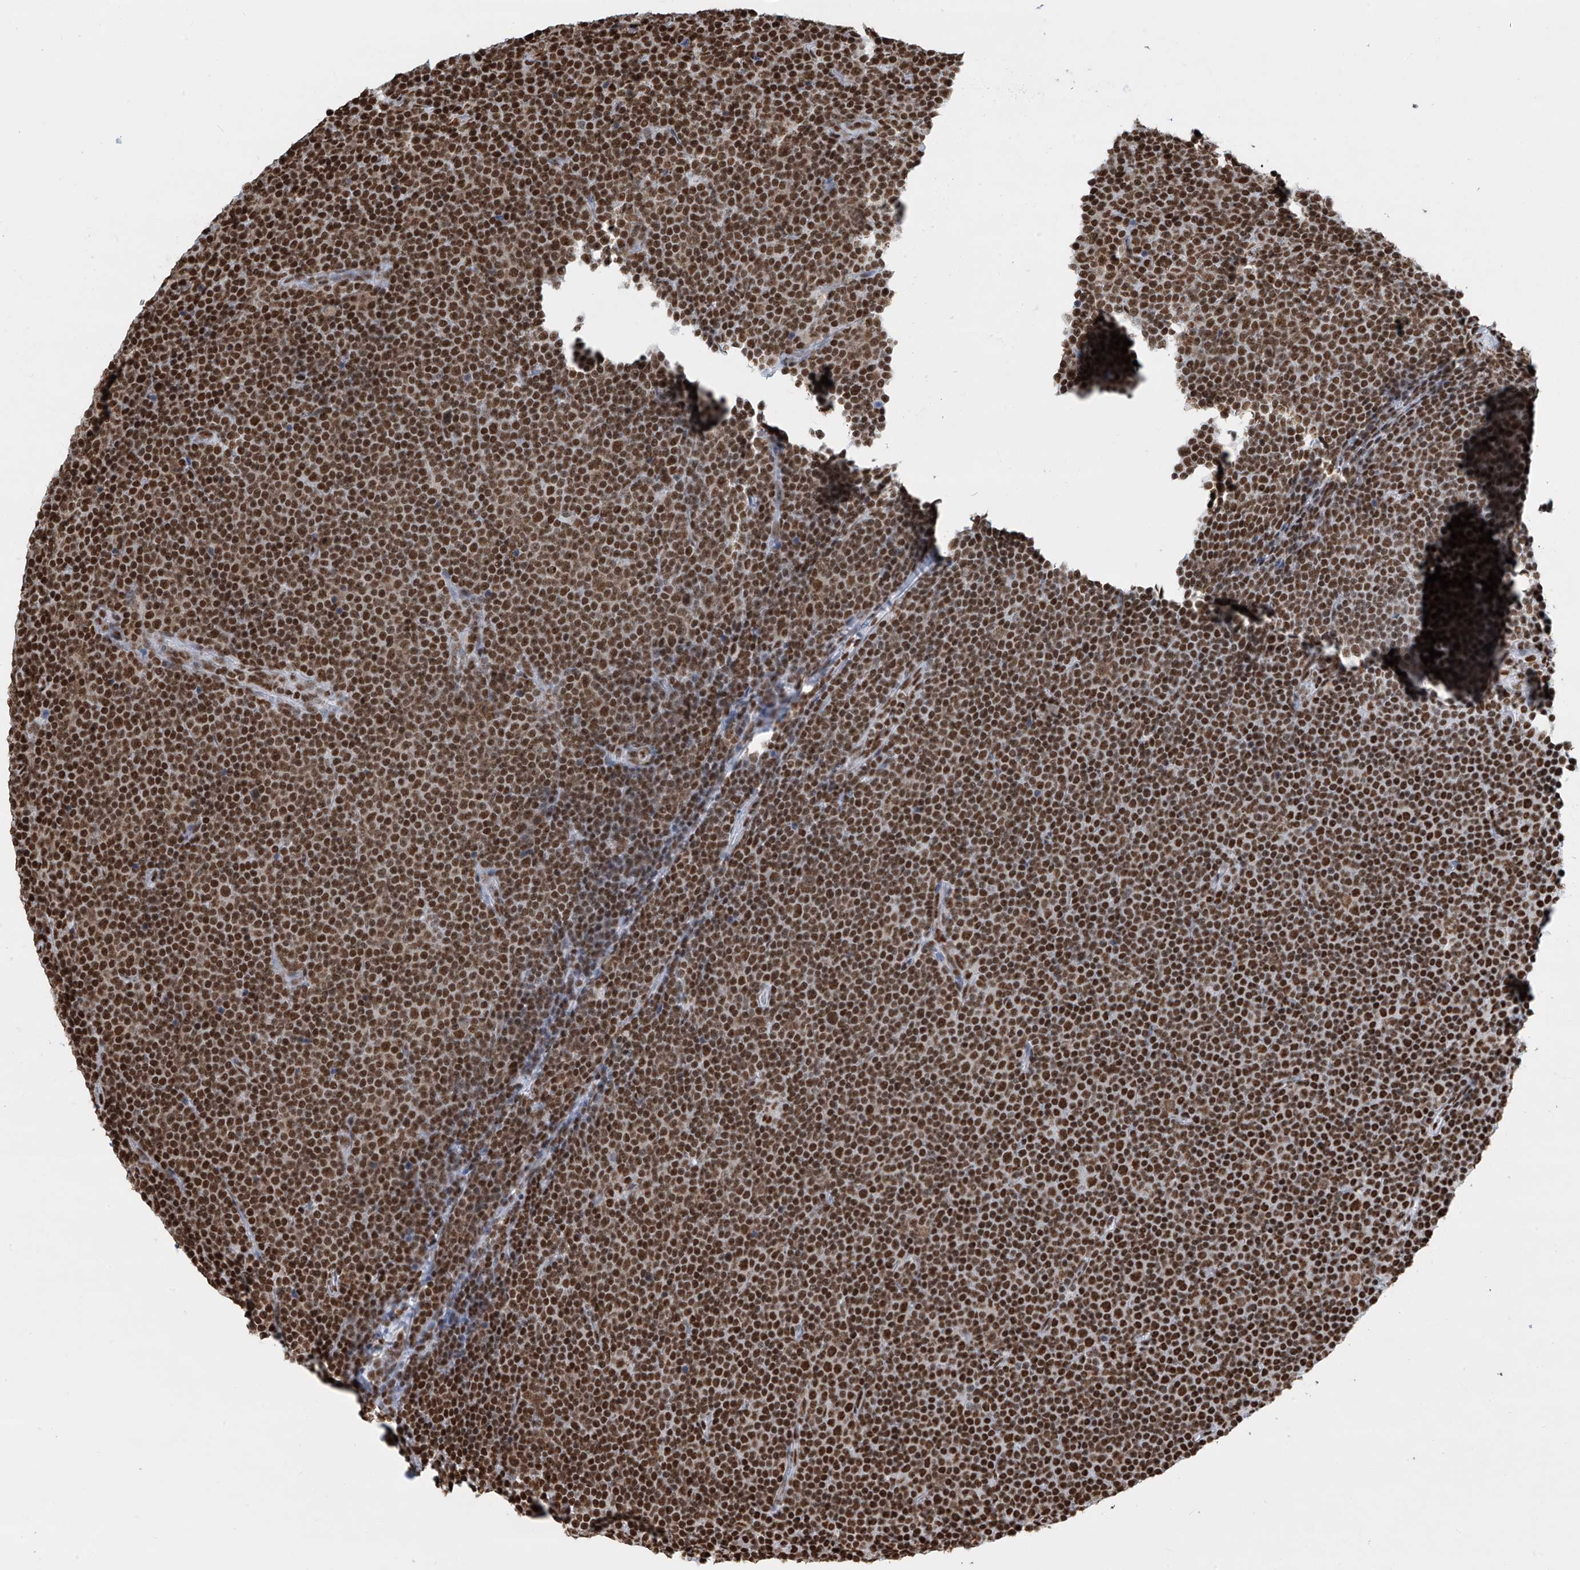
{"staining": {"intensity": "strong", "quantity": ">75%", "location": "nuclear"}, "tissue": "lymphoma", "cell_type": "Tumor cells", "image_type": "cancer", "snomed": [{"axis": "morphology", "description": "Malignant lymphoma, non-Hodgkin's type, Low grade"}, {"axis": "topography", "description": "Lymph node"}], "caption": "An image of human lymphoma stained for a protein exhibits strong nuclear brown staining in tumor cells. The protein of interest is stained brown, and the nuclei are stained in blue (DAB (3,3'-diaminobenzidine) IHC with brightfield microscopy, high magnification).", "gene": "SARNP", "patient": {"sex": "female", "age": 67}}